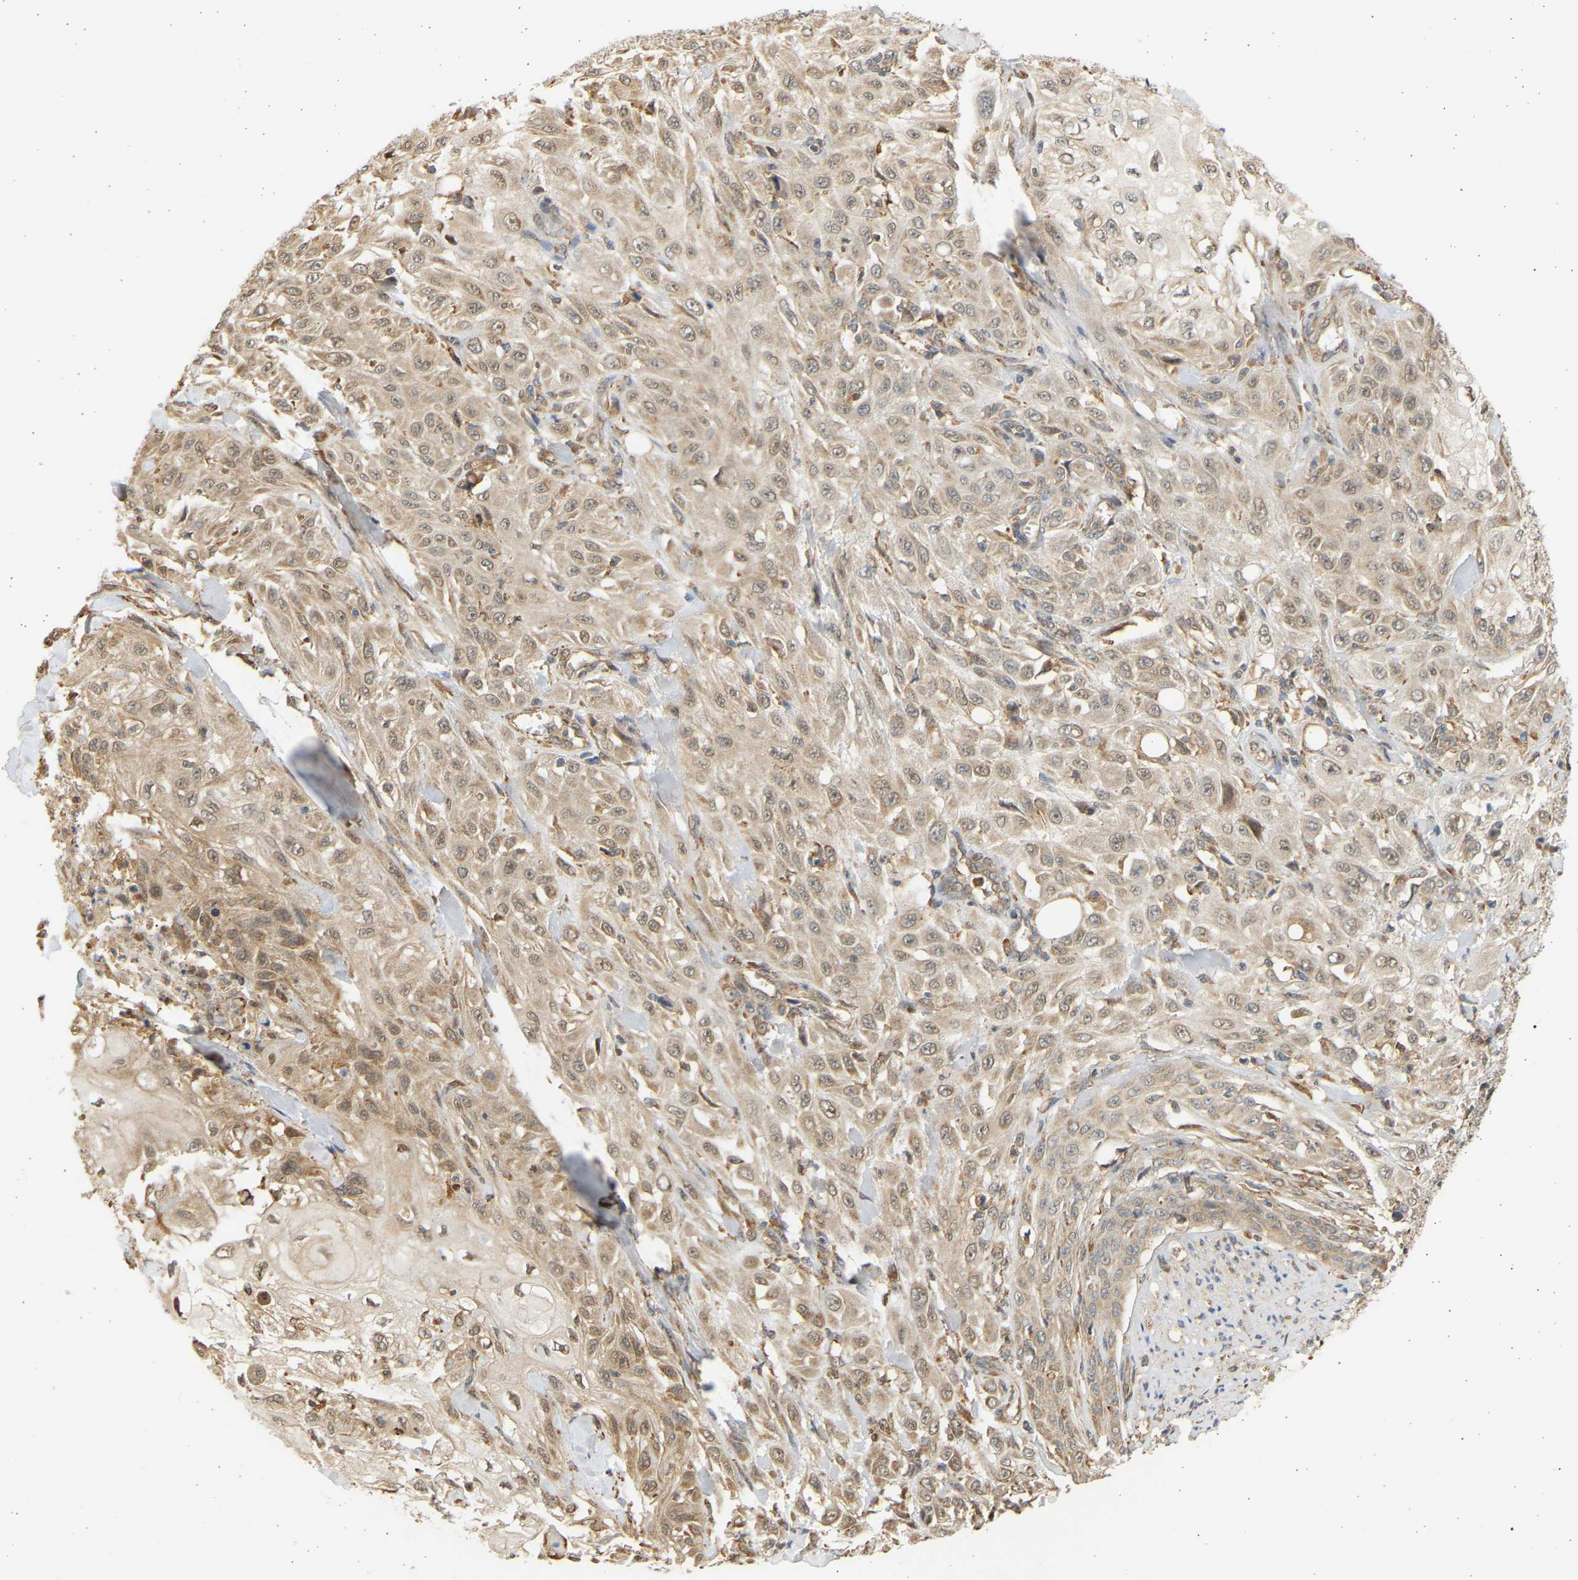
{"staining": {"intensity": "moderate", "quantity": ">75%", "location": "cytoplasmic/membranous,nuclear"}, "tissue": "skin cancer", "cell_type": "Tumor cells", "image_type": "cancer", "snomed": [{"axis": "morphology", "description": "Squamous cell carcinoma, NOS"}, {"axis": "morphology", "description": "Squamous cell carcinoma, metastatic, NOS"}, {"axis": "topography", "description": "Skin"}, {"axis": "topography", "description": "Lymph node"}], "caption": "Skin cancer (squamous cell carcinoma) stained with a brown dye displays moderate cytoplasmic/membranous and nuclear positive staining in approximately >75% of tumor cells.", "gene": "B4GALT6", "patient": {"sex": "male", "age": 75}}